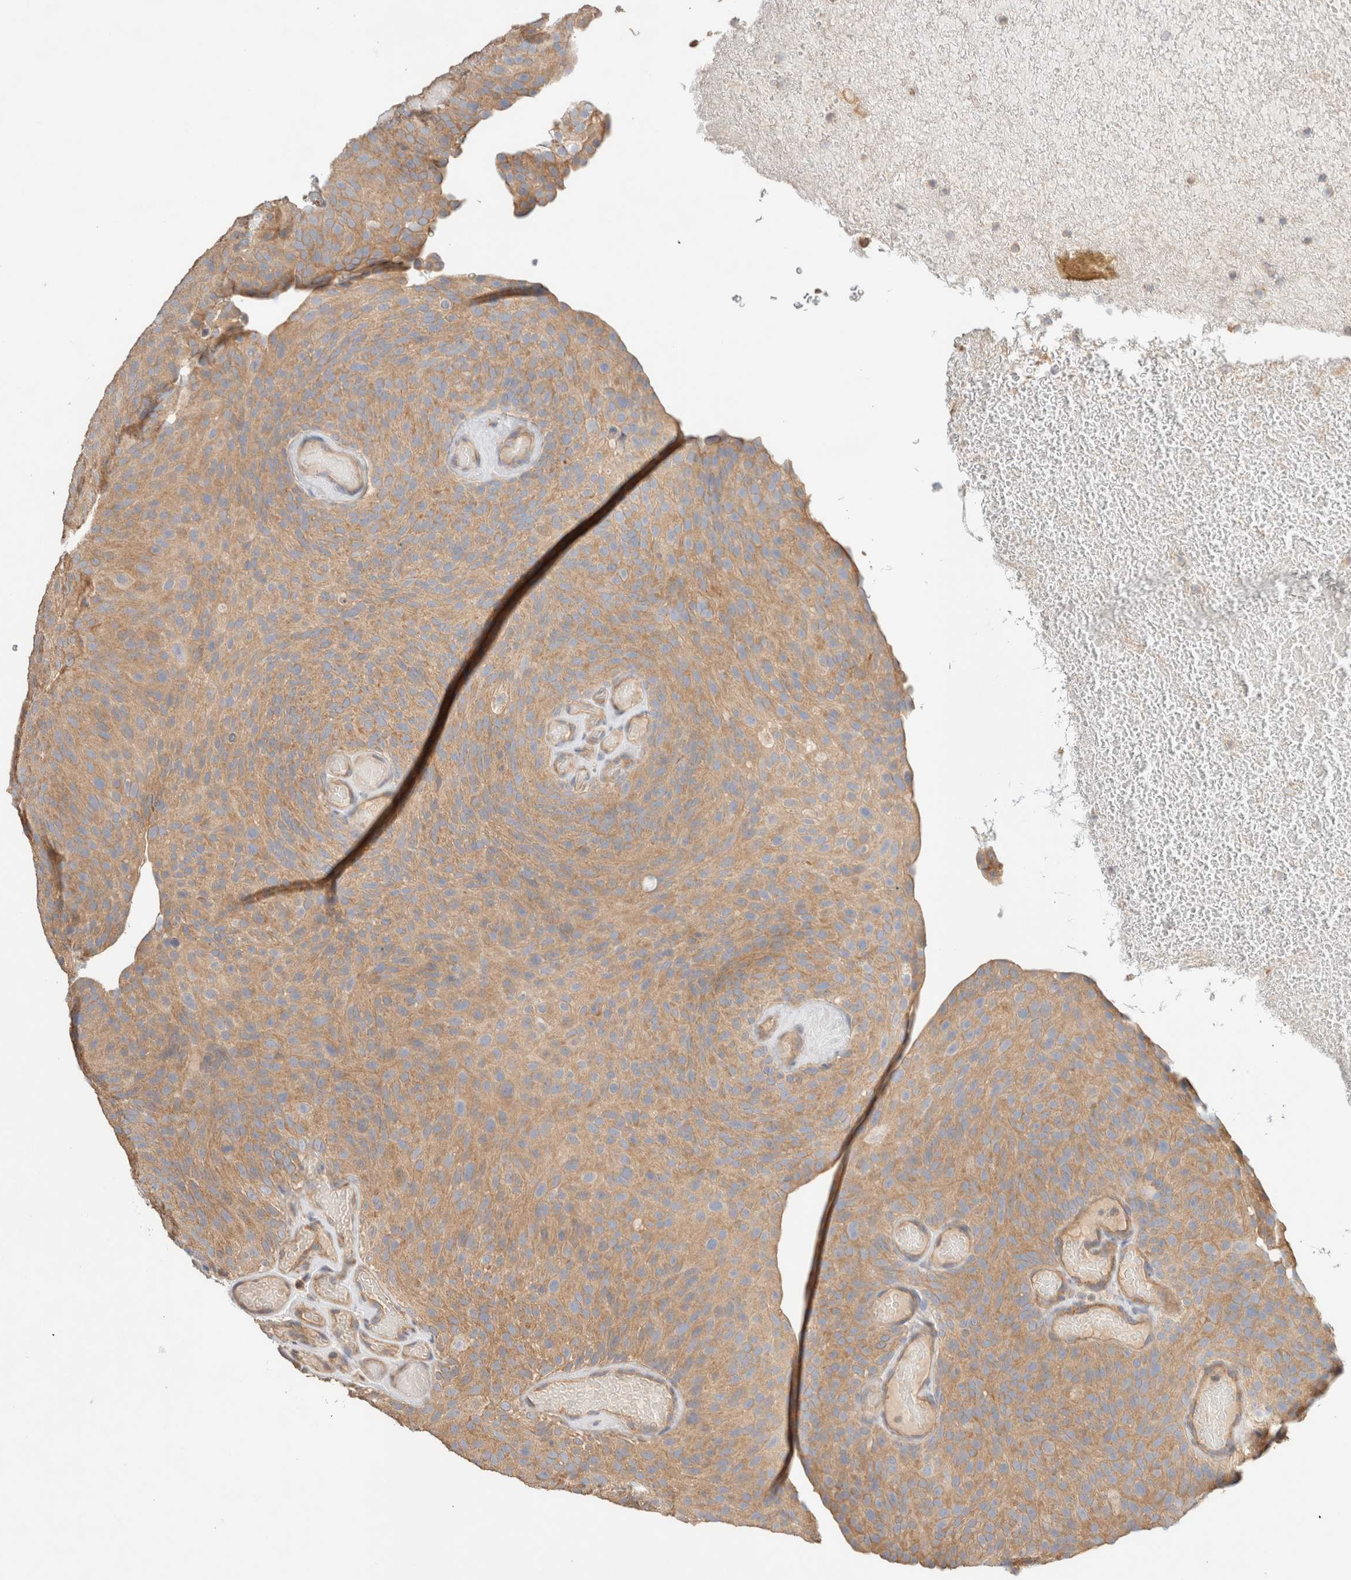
{"staining": {"intensity": "moderate", "quantity": ">75%", "location": "cytoplasmic/membranous"}, "tissue": "urothelial cancer", "cell_type": "Tumor cells", "image_type": "cancer", "snomed": [{"axis": "morphology", "description": "Urothelial carcinoma, Low grade"}, {"axis": "topography", "description": "Urinary bladder"}], "caption": "This micrograph displays IHC staining of human low-grade urothelial carcinoma, with medium moderate cytoplasmic/membranous staining in approximately >75% of tumor cells.", "gene": "B3GNTL1", "patient": {"sex": "male", "age": 78}}